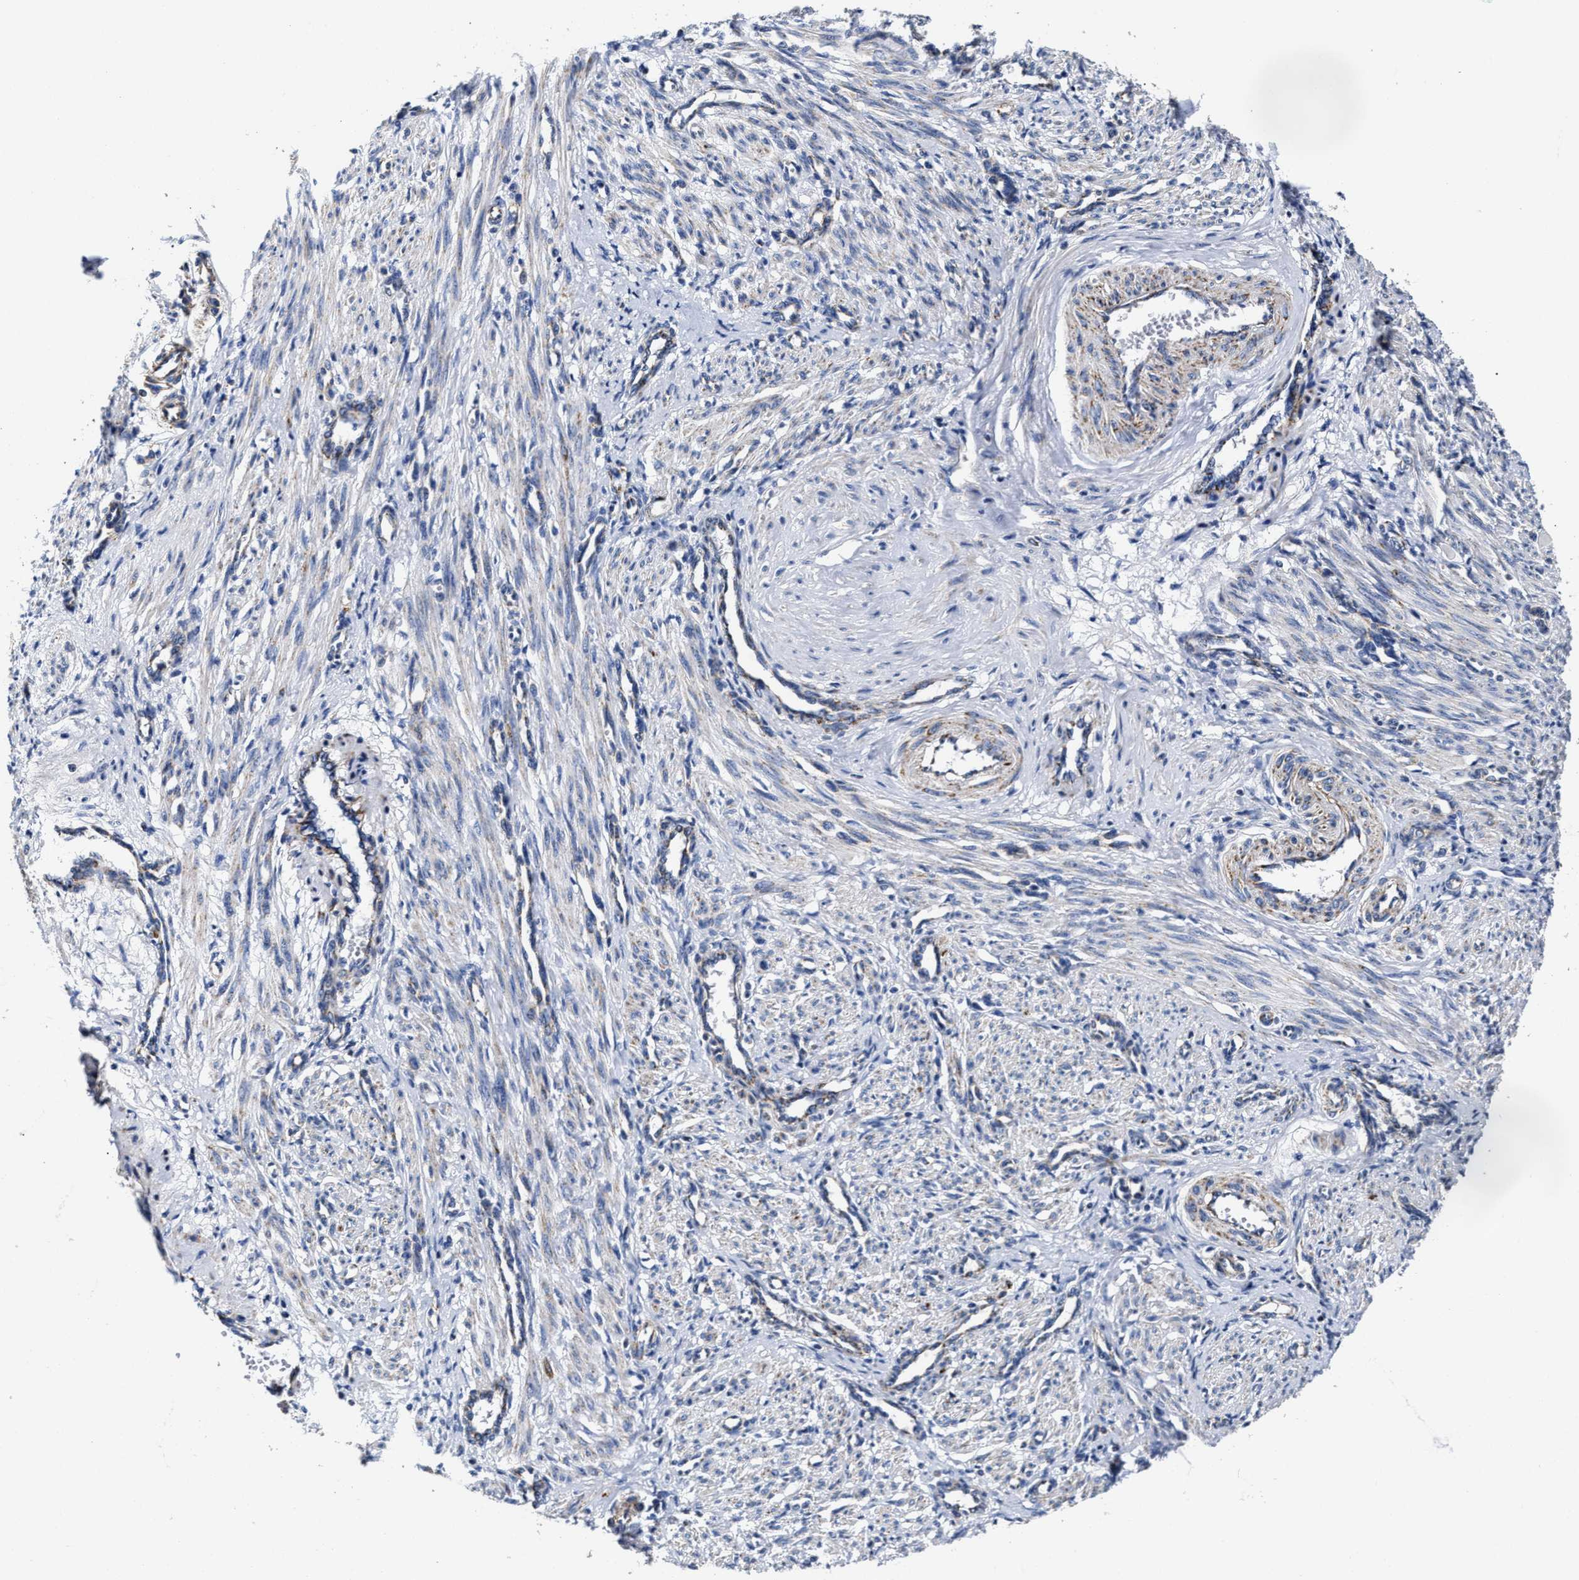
{"staining": {"intensity": "negative", "quantity": "none", "location": "none"}, "tissue": "smooth muscle", "cell_type": "Smooth muscle cells", "image_type": "normal", "snomed": [{"axis": "morphology", "description": "Normal tissue, NOS"}, {"axis": "topography", "description": "Endometrium"}], "caption": "High power microscopy photomicrograph of an immunohistochemistry micrograph of benign smooth muscle, revealing no significant expression in smooth muscle cells. The staining is performed using DAB brown chromogen with nuclei counter-stained in using hematoxylin.", "gene": "HINT2", "patient": {"sex": "female", "age": 33}}